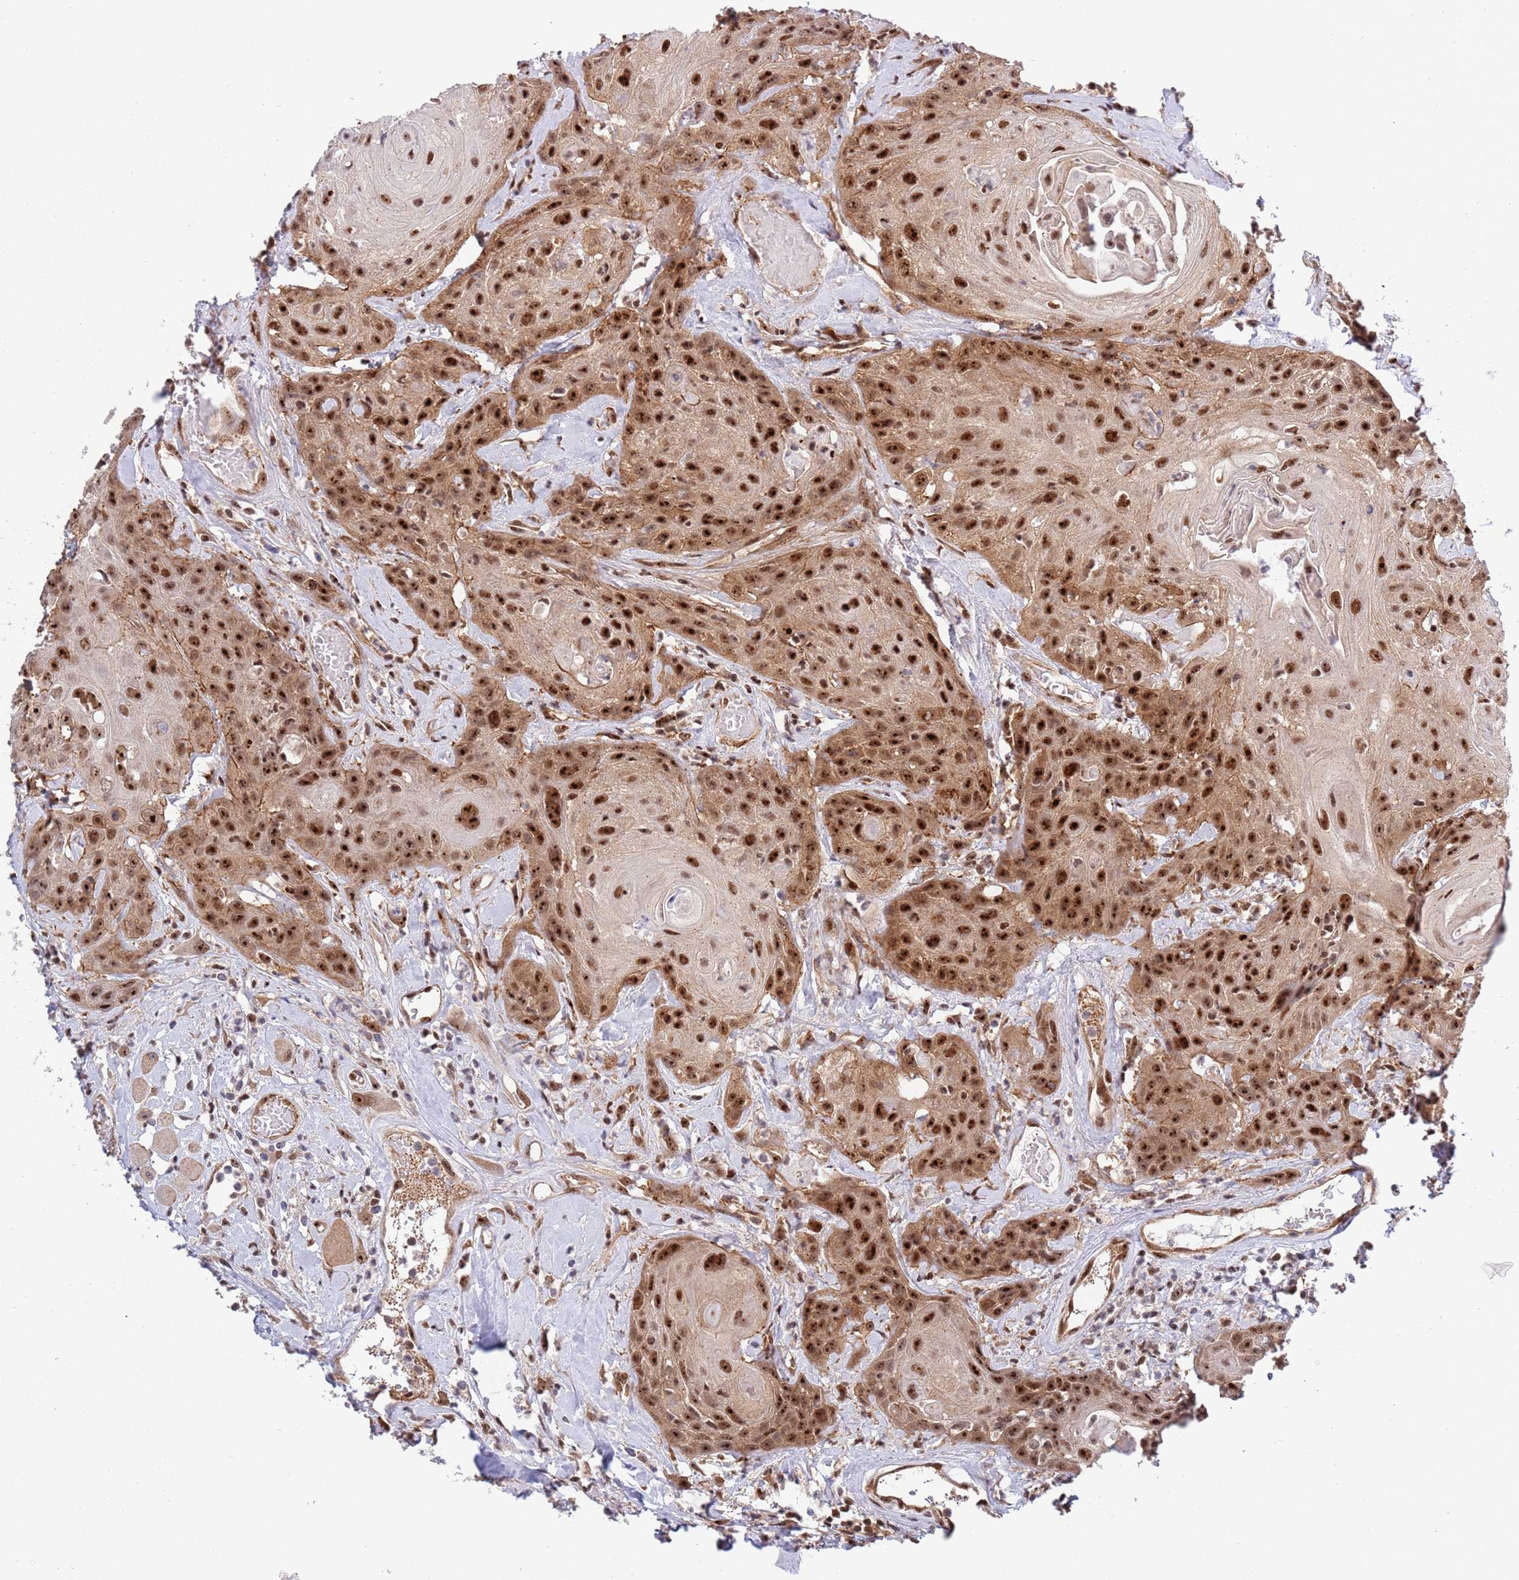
{"staining": {"intensity": "strong", "quantity": ">75%", "location": "cytoplasmic/membranous,nuclear"}, "tissue": "head and neck cancer", "cell_type": "Tumor cells", "image_type": "cancer", "snomed": [{"axis": "morphology", "description": "Squamous cell carcinoma, NOS"}, {"axis": "topography", "description": "Head-Neck"}], "caption": "Head and neck cancer (squamous cell carcinoma) stained for a protein (brown) displays strong cytoplasmic/membranous and nuclear positive positivity in about >75% of tumor cells.", "gene": "TBX10", "patient": {"sex": "female", "age": 59}}